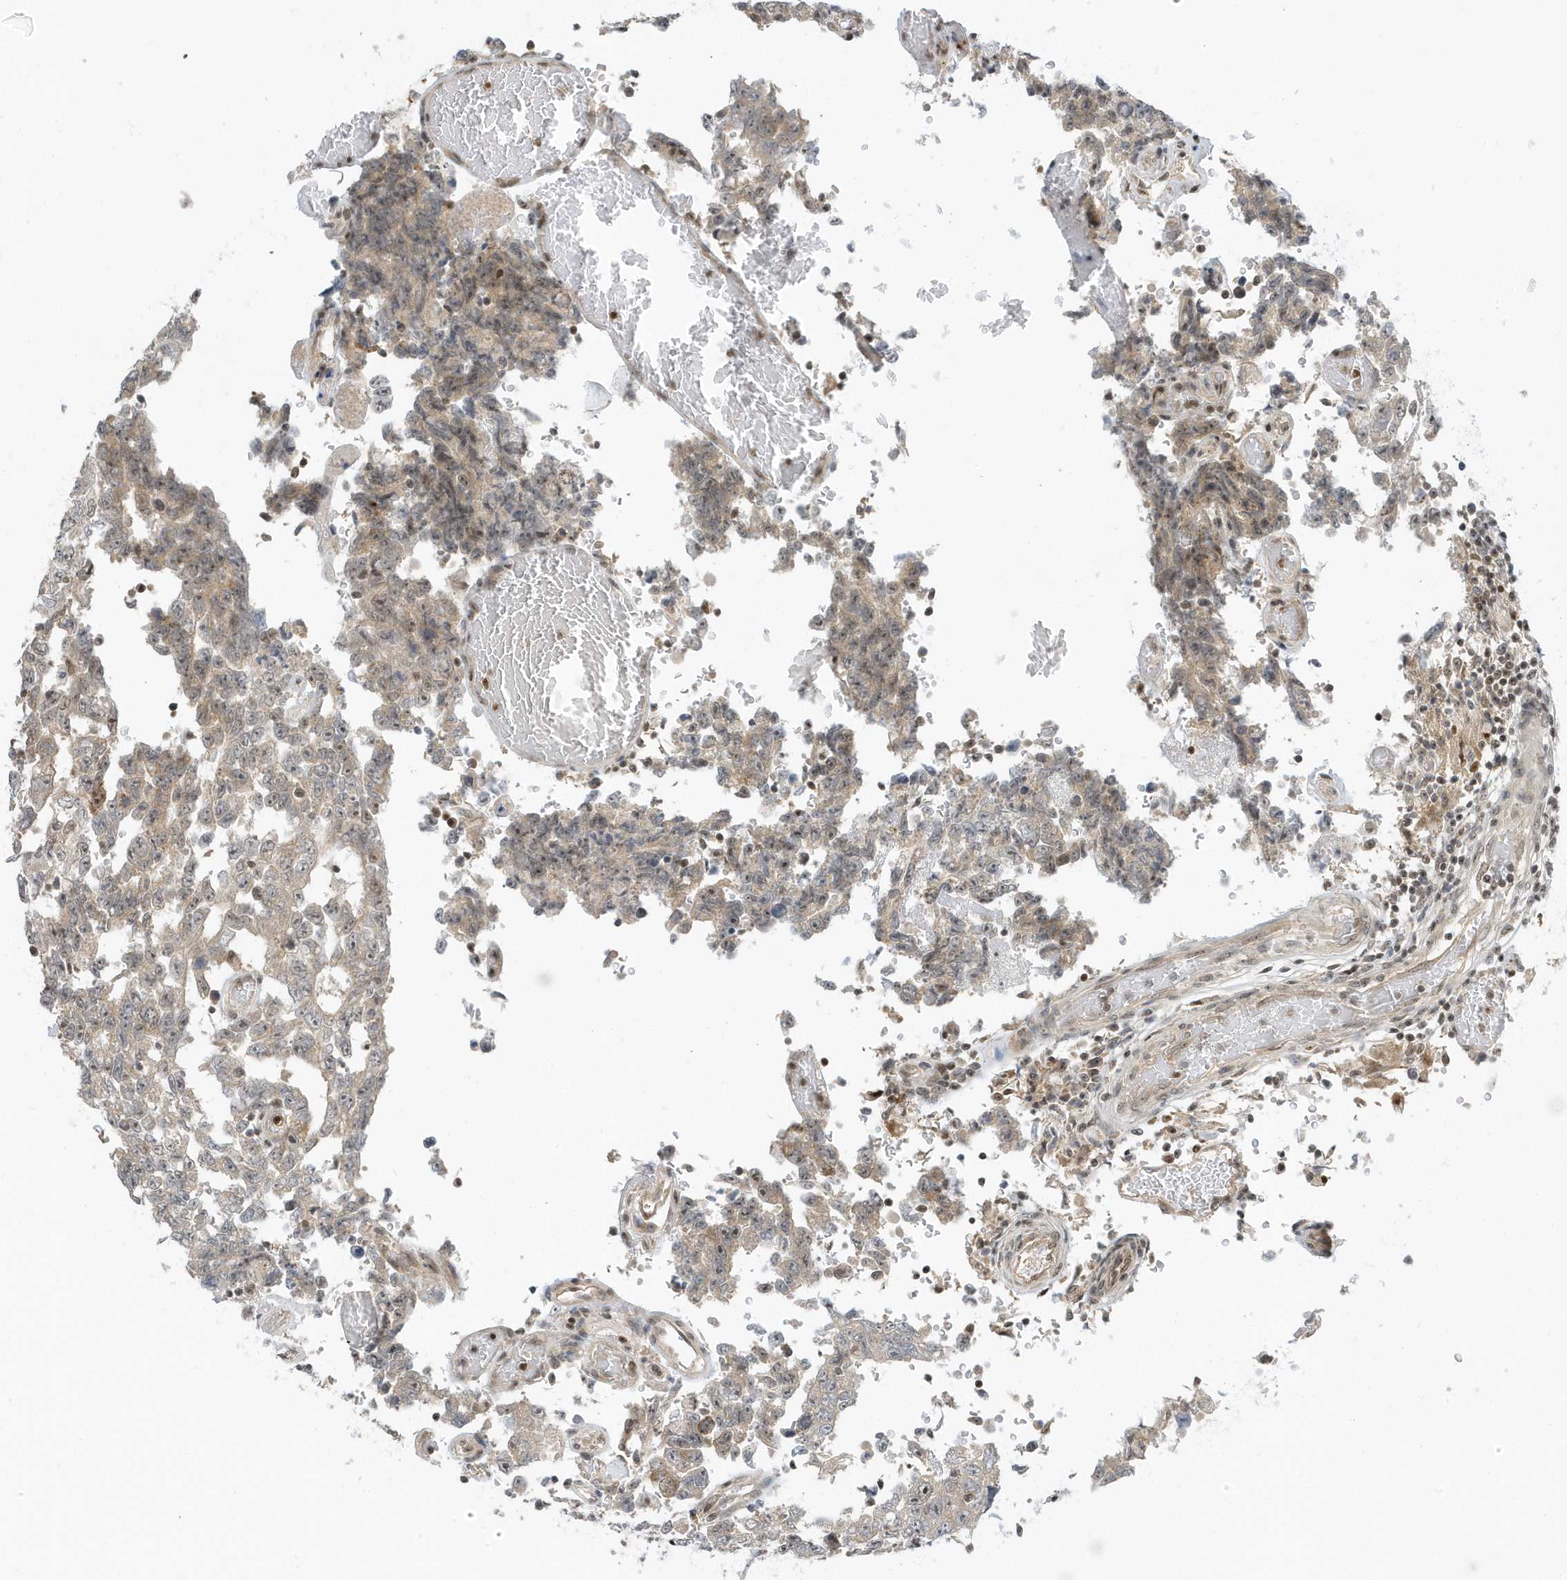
{"staining": {"intensity": "weak", "quantity": "<25%", "location": "cytoplasmic/membranous"}, "tissue": "testis cancer", "cell_type": "Tumor cells", "image_type": "cancer", "snomed": [{"axis": "morphology", "description": "Carcinoma, Embryonal, NOS"}, {"axis": "topography", "description": "Testis"}], "caption": "IHC of testis embryonal carcinoma shows no staining in tumor cells. (Brightfield microscopy of DAB (3,3'-diaminobenzidine) IHC at high magnification).", "gene": "ZNF740", "patient": {"sex": "male", "age": 26}}